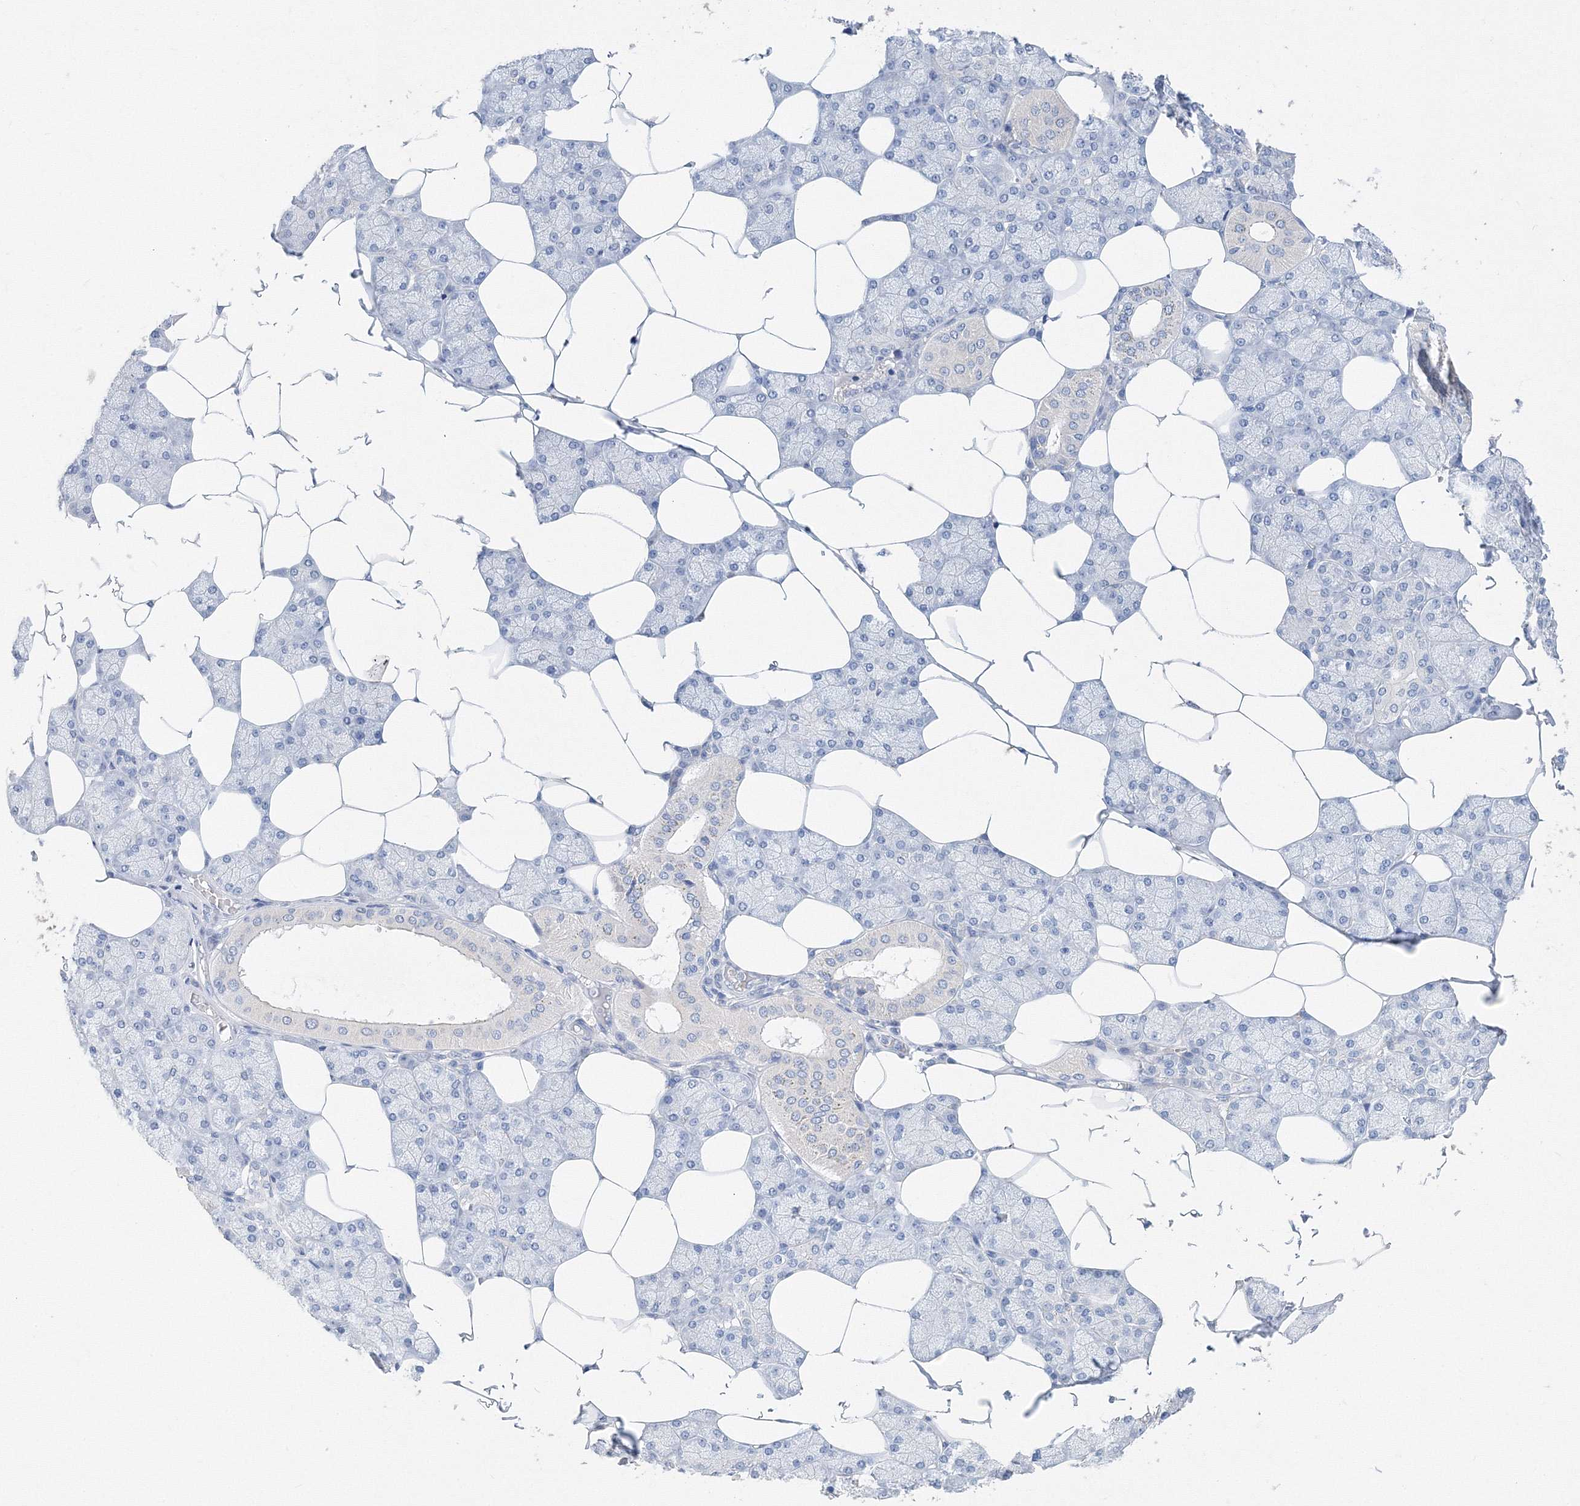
{"staining": {"intensity": "negative", "quantity": "none", "location": "none"}, "tissue": "salivary gland", "cell_type": "Glandular cells", "image_type": "normal", "snomed": [{"axis": "morphology", "description": "Normal tissue, NOS"}, {"axis": "topography", "description": "Salivary gland"}], "caption": "IHC histopathology image of benign salivary gland: human salivary gland stained with DAB demonstrates no significant protein staining in glandular cells. Nuclei are stained in blue.", "gene": "OSBPL6", "patient": {"sex": "male", "age": 62}}